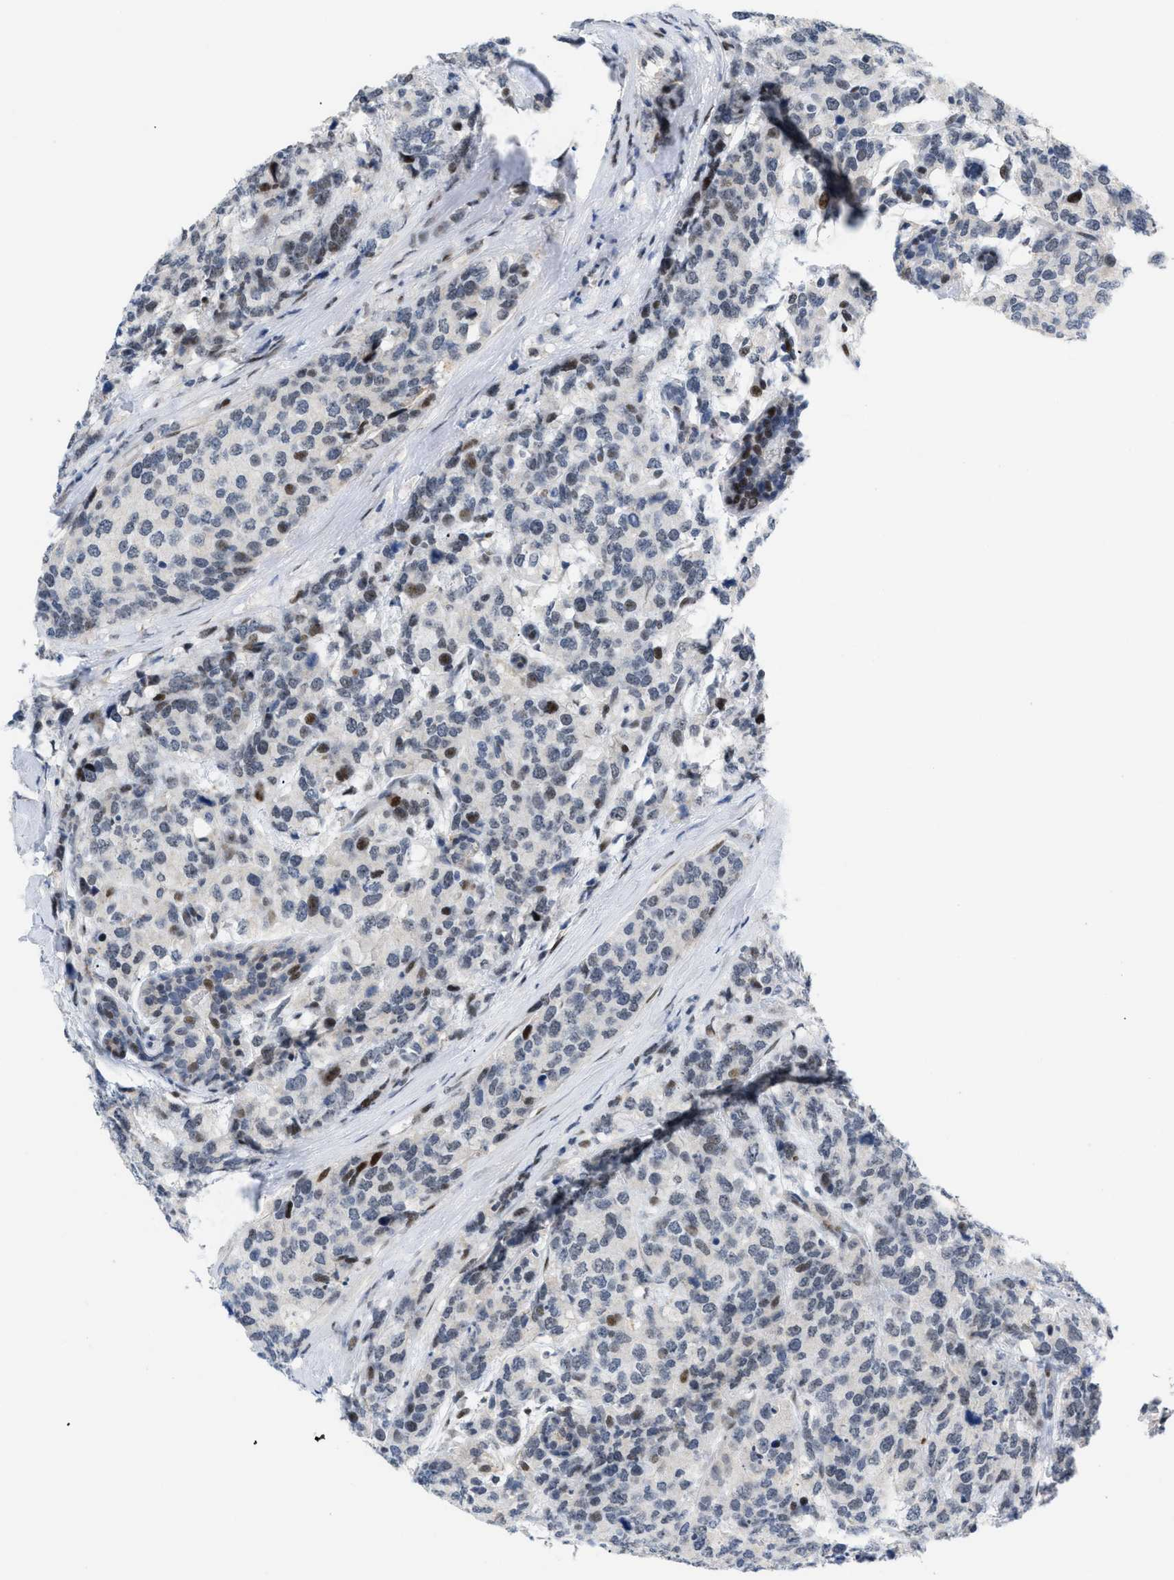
{"staining": {"intensity": "moderate", "quantity": "<25%", "location": "nuclear"}, "tissue": "breast cancer", "cell_type": "Tumor cells", "image_type": "cancer", "snomed": [{"axis": "morphology", "description": "Lobular carcinoma"}, {"axis": "topography", "description": "Breast"}], "caption": "This photomicrograph shows immunohistochemistry (IHC) staining of breast cancer, with low moderate nuclear positivity in about <25% of tumor cells.", "gene": "MED1", "patient": {"sex": "female", "age": 59}}